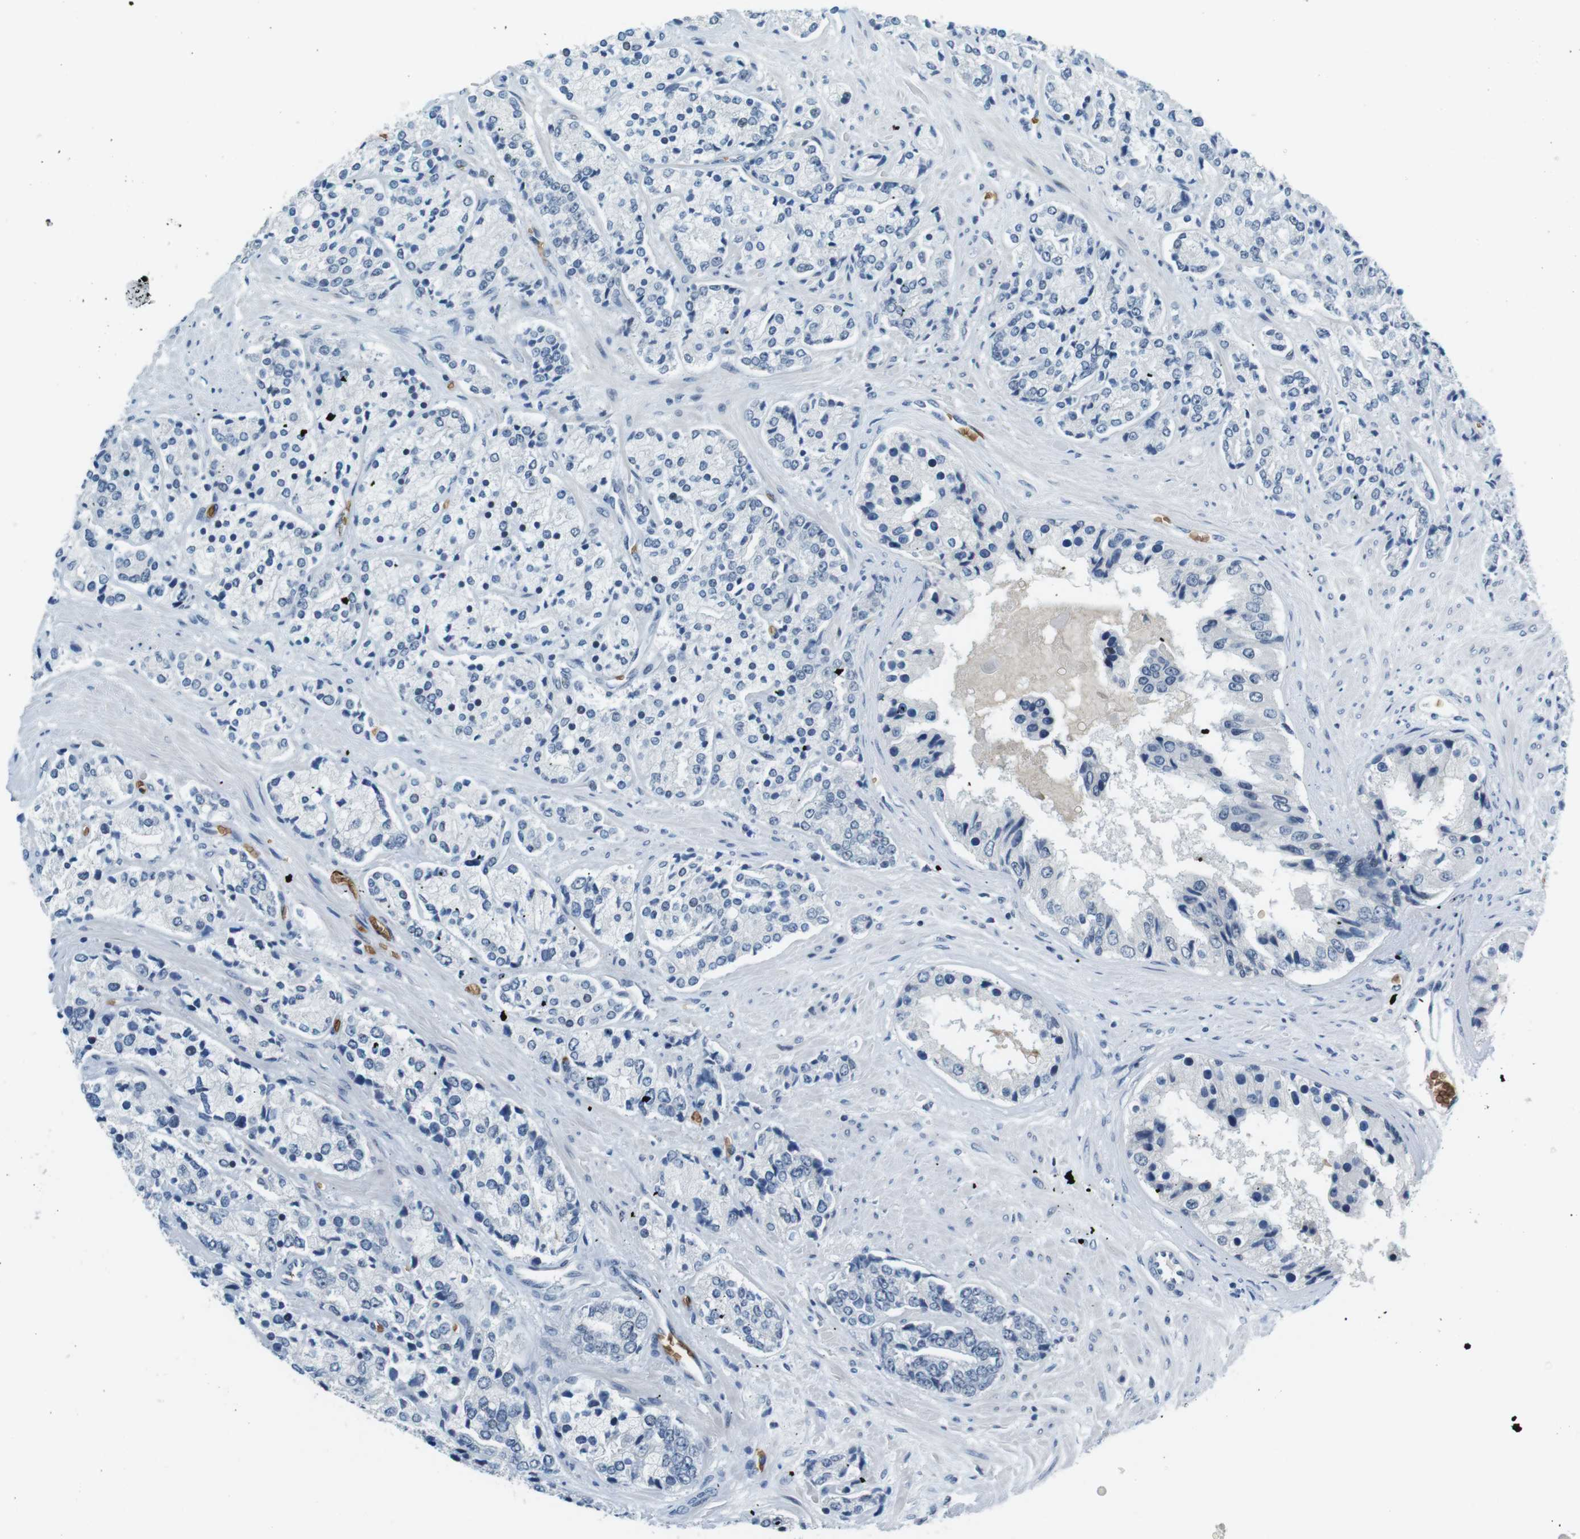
{"staining": {"intensity": "negative", "quantity": "none", "location": "none"}, "tissue": "prostate cancer", "cell_type": "Tumor cells", "image_type": "cancer", "snomed": [{"axis": "morphology", "description": "Adenocarcinoma, High grade"}, {"axis": "topography", "description": "Prostate"}], "caption": "Immunohistochemistry image of neoplastic tissue: prostate cancer (high-grade adenocarcinoma) stained with DAB exhibits no significant protein expression in tumor cells.", "gene": "SLC4A1", "patient": {"sex": "male", "age": 71}}